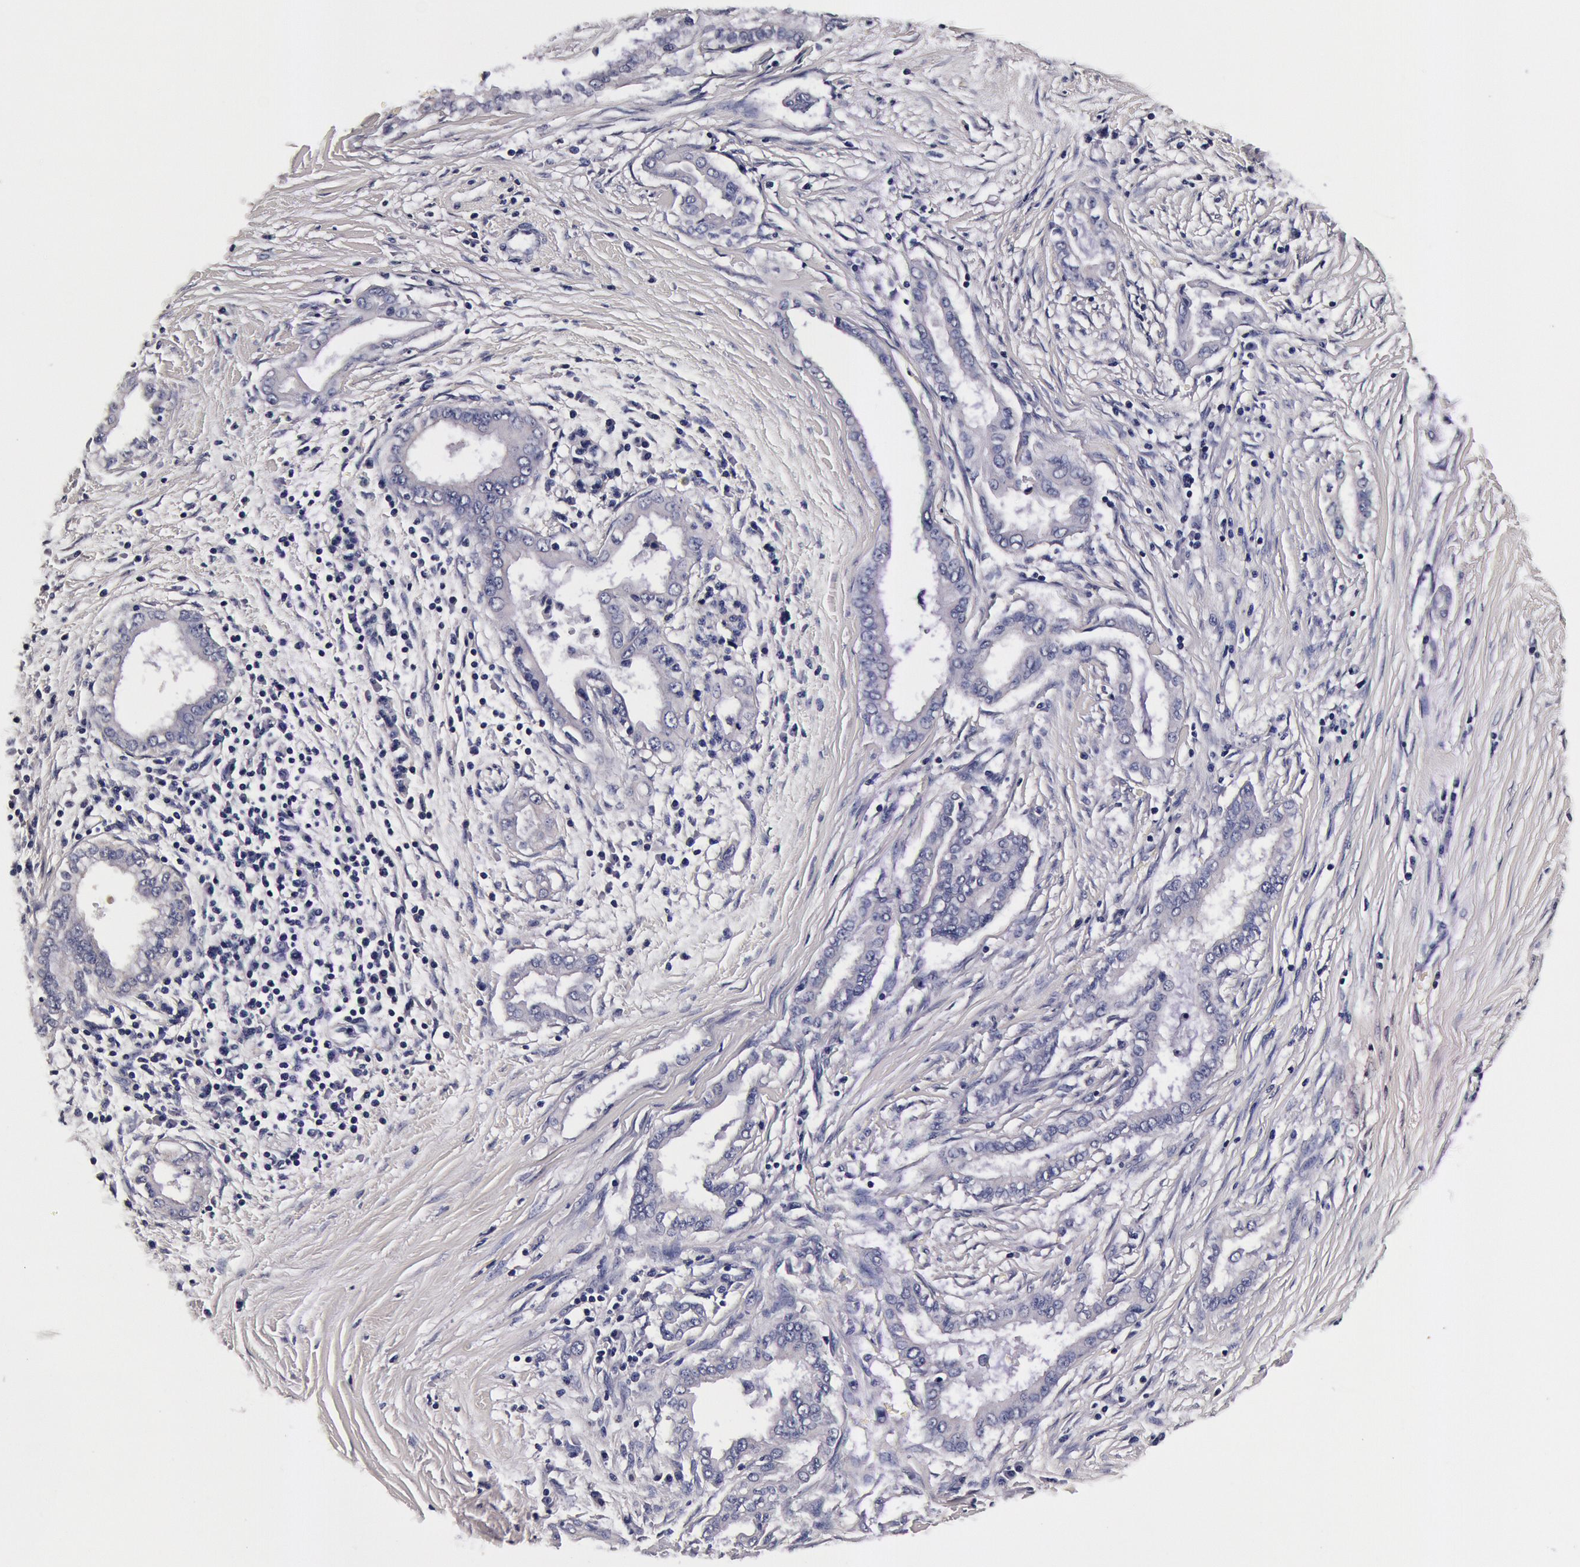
{"staining": {"intensity": "negative", "quantity": "none", "location": "none"}, "tissue": "pancreatic cancer", "cell_type": "Tumor cells", "image_type": "cancer", "snomed": [{"axis": "morphology", "description": "Adenocarcinoma, NOS"}, {"axis": "topography", "description": "Pancreas"}], "caption": "Tumor cells show no significant protein expression in pancreatic cancer.", "gene": "CCDC22", "patient": {"sex": "female", "age": 64}}